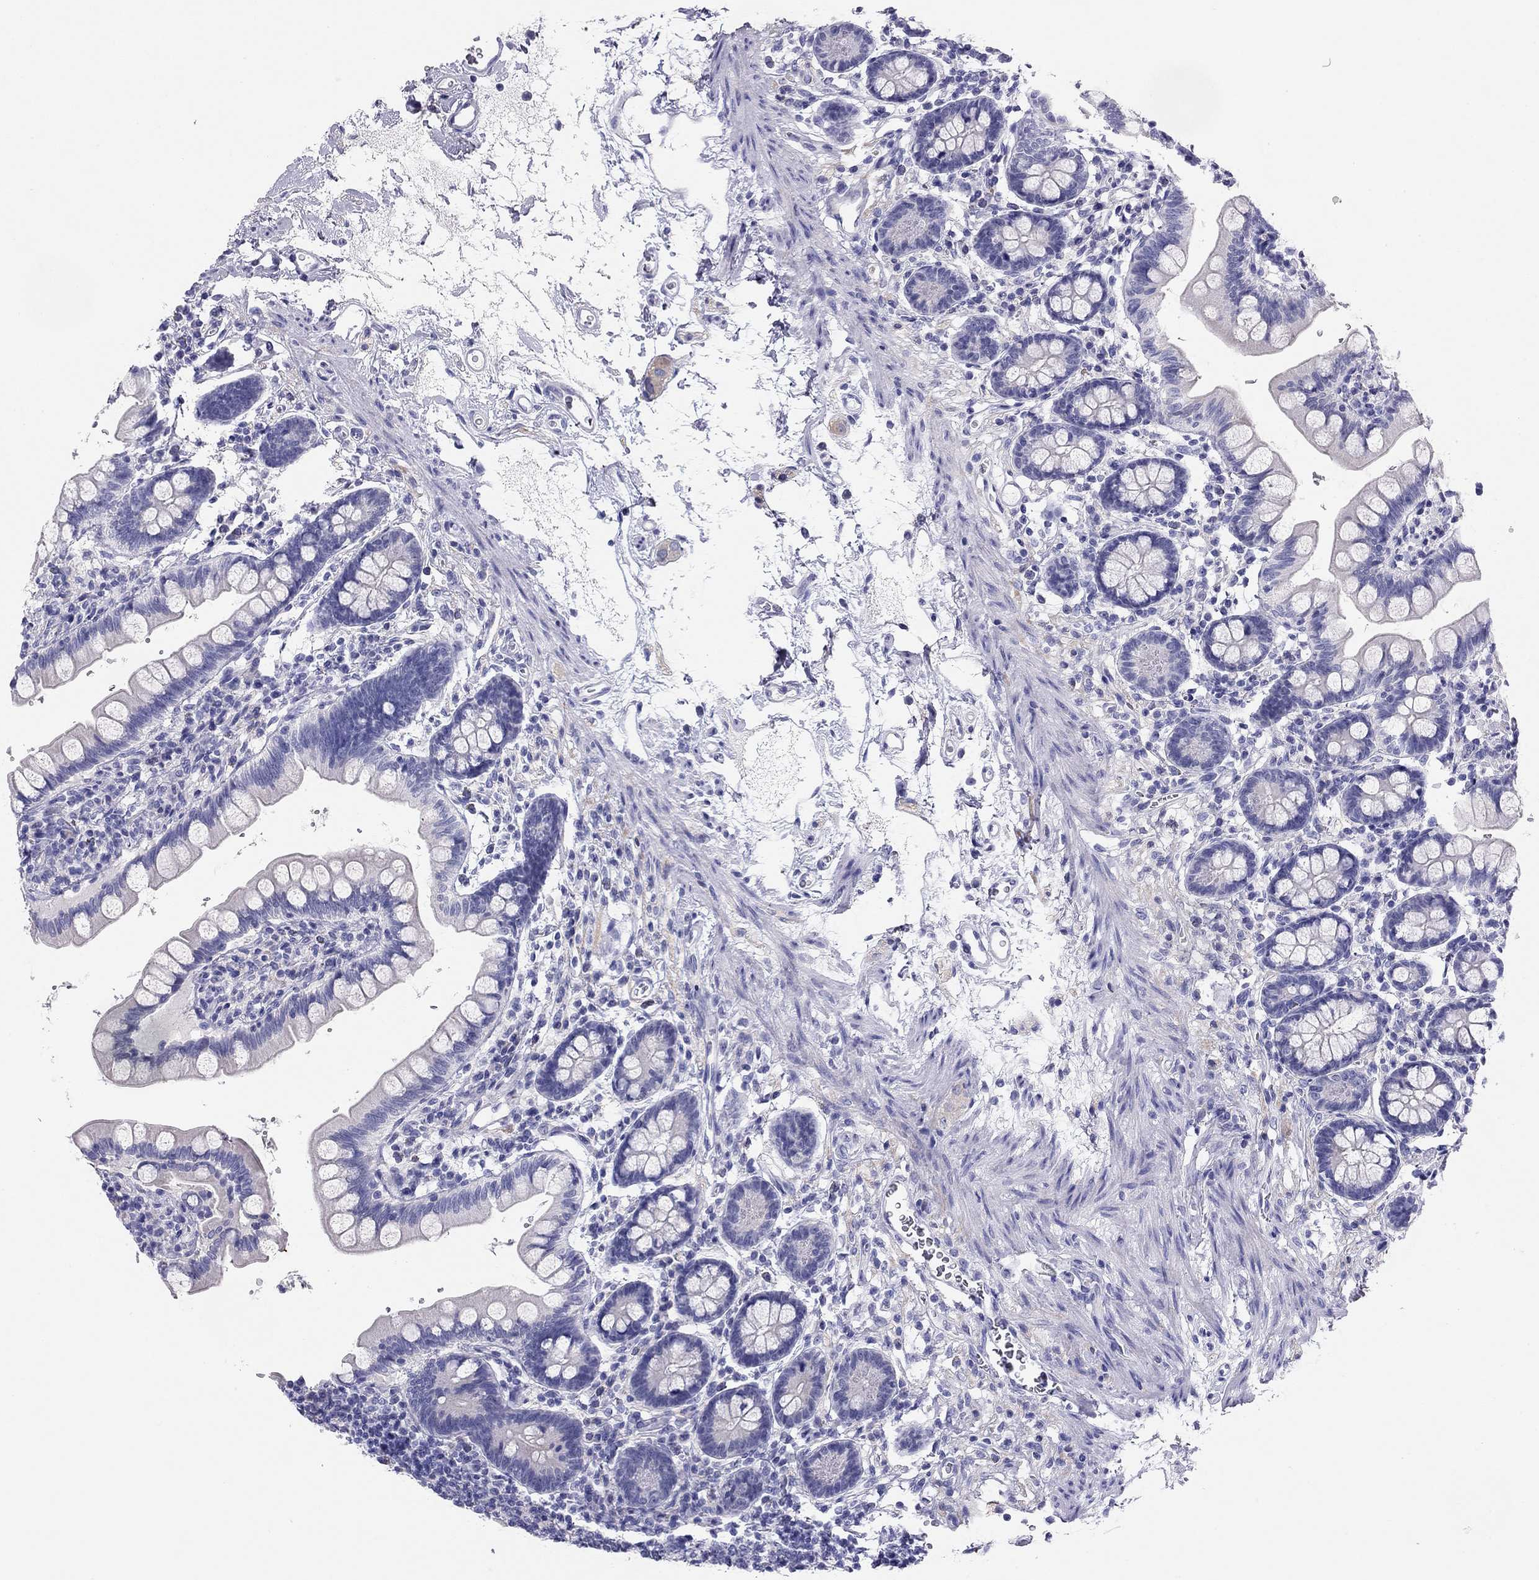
{"staining": {"intensity": "negative", "quantity": "none", "location": "none"}, "tissue": "small intestine", "cell_type": "Glandular cells", "image_type": "normal", "snomed": [{"axis": "morphology", "description": "Normal tissue, NOS"}, {"axis": "topography", "description": "Small intestine"}], "caption": "An image of small intestine stained for a protein displays no brown staining in glandular cells. (DAB IHC, high magnification).", "gene": "LRIT2", "patient": {"sex": "female", "age": 56}}